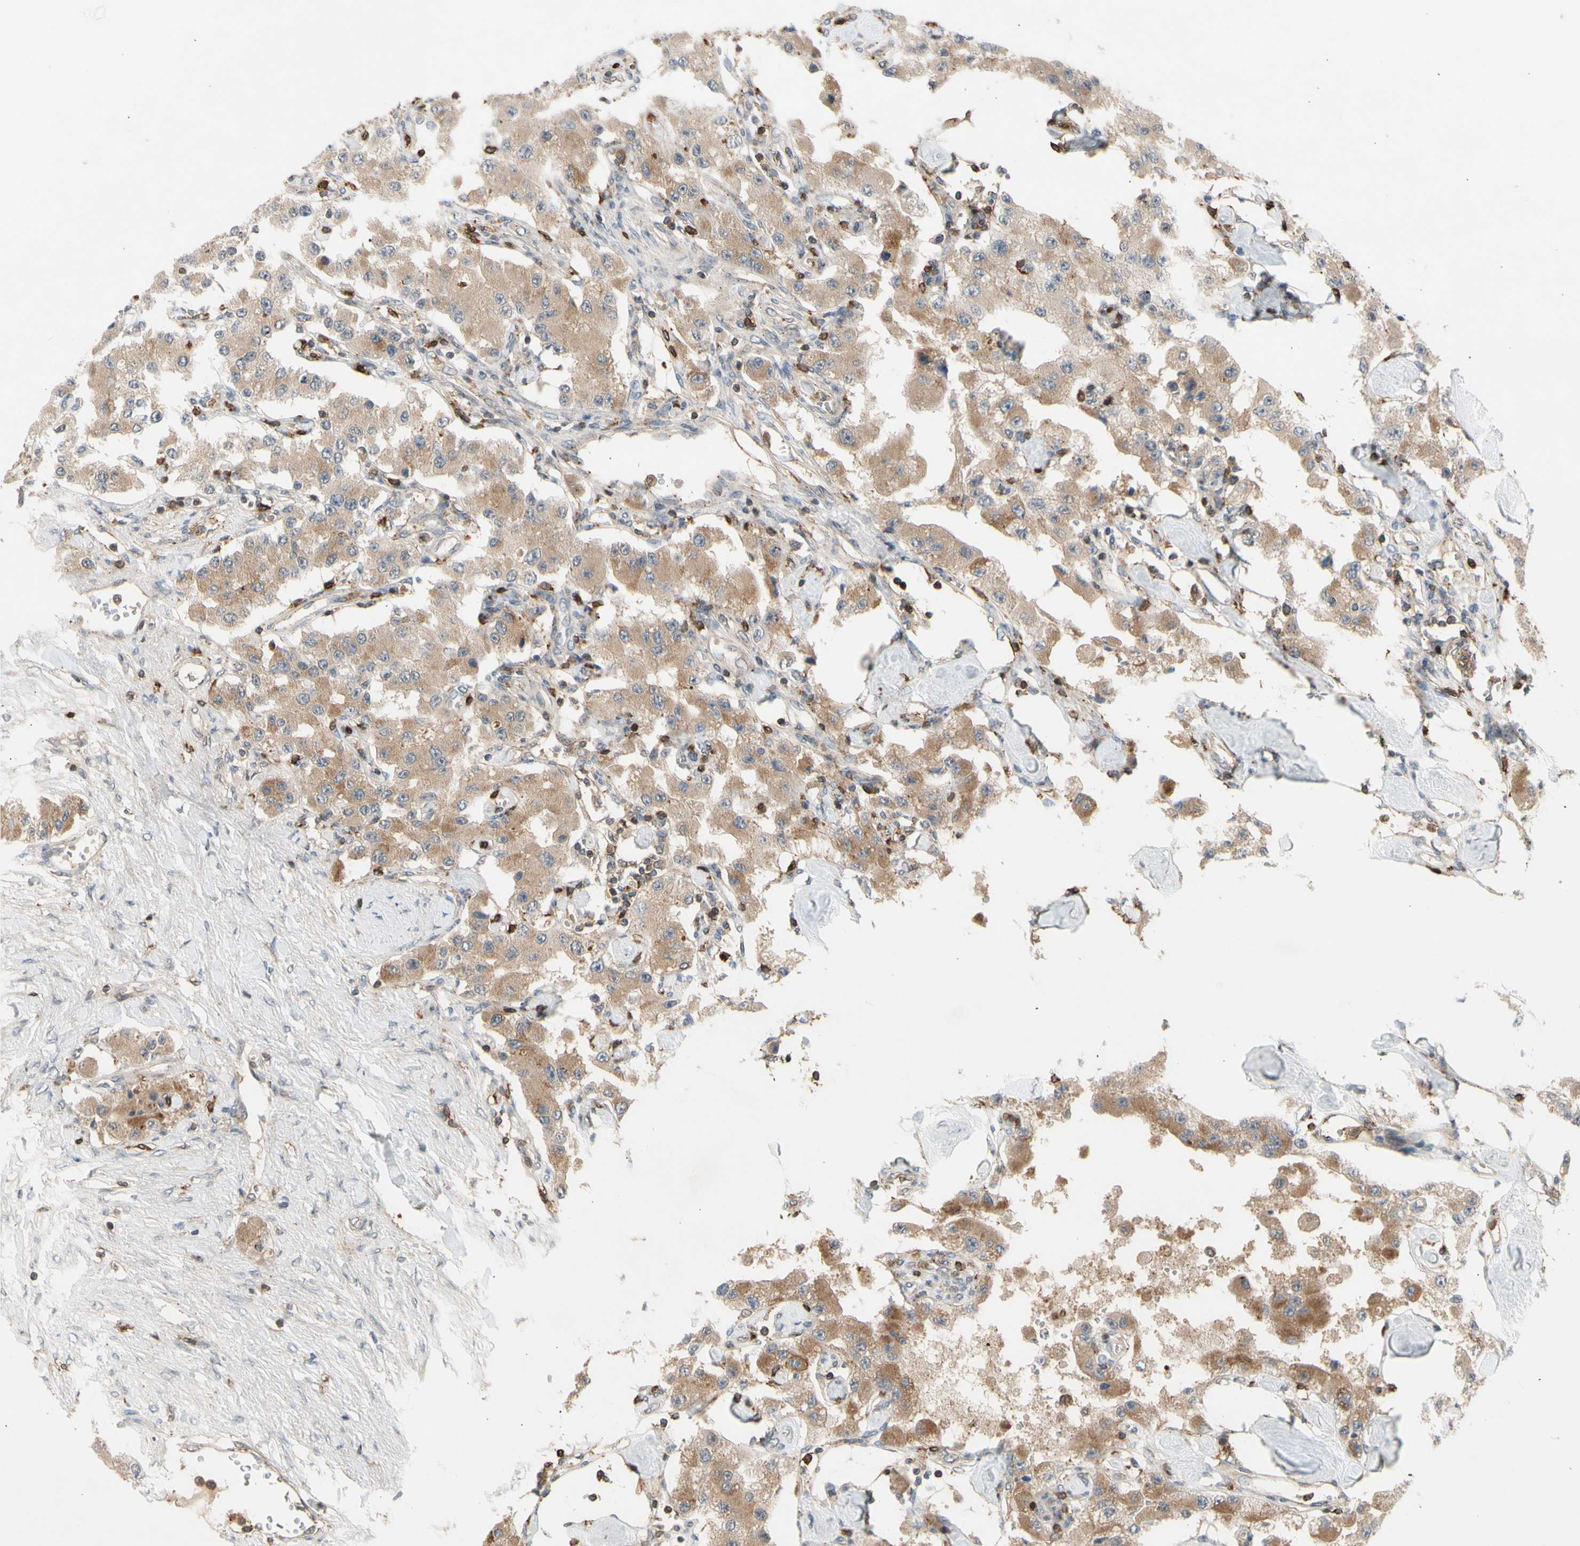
{"staining": {"intensity": "weak", "quantity": ">75%", "location": "cytoplasmic/membranous"}, "tissue": "carcinoid", "cell_type": "Tumor cells", "image_type": "cancer", "snomed": [{"axis": "morphology", "description": "Carcinoid, malignant, NOS"}, {"axis": "topography", "description": "Pancreas"}], "caption": "Immunohistochemical staining of carcinoid (malignant) reveals low levels of weak cytoplasmic/membranous expression in approximately >75% of tumor cells. (DAB (3,3'-diaminobenzidine) = brown stain, brightfield microscopy at high magnification).", "gene": "GALNT5", "patient": {"sex": "male", "age": 41}}